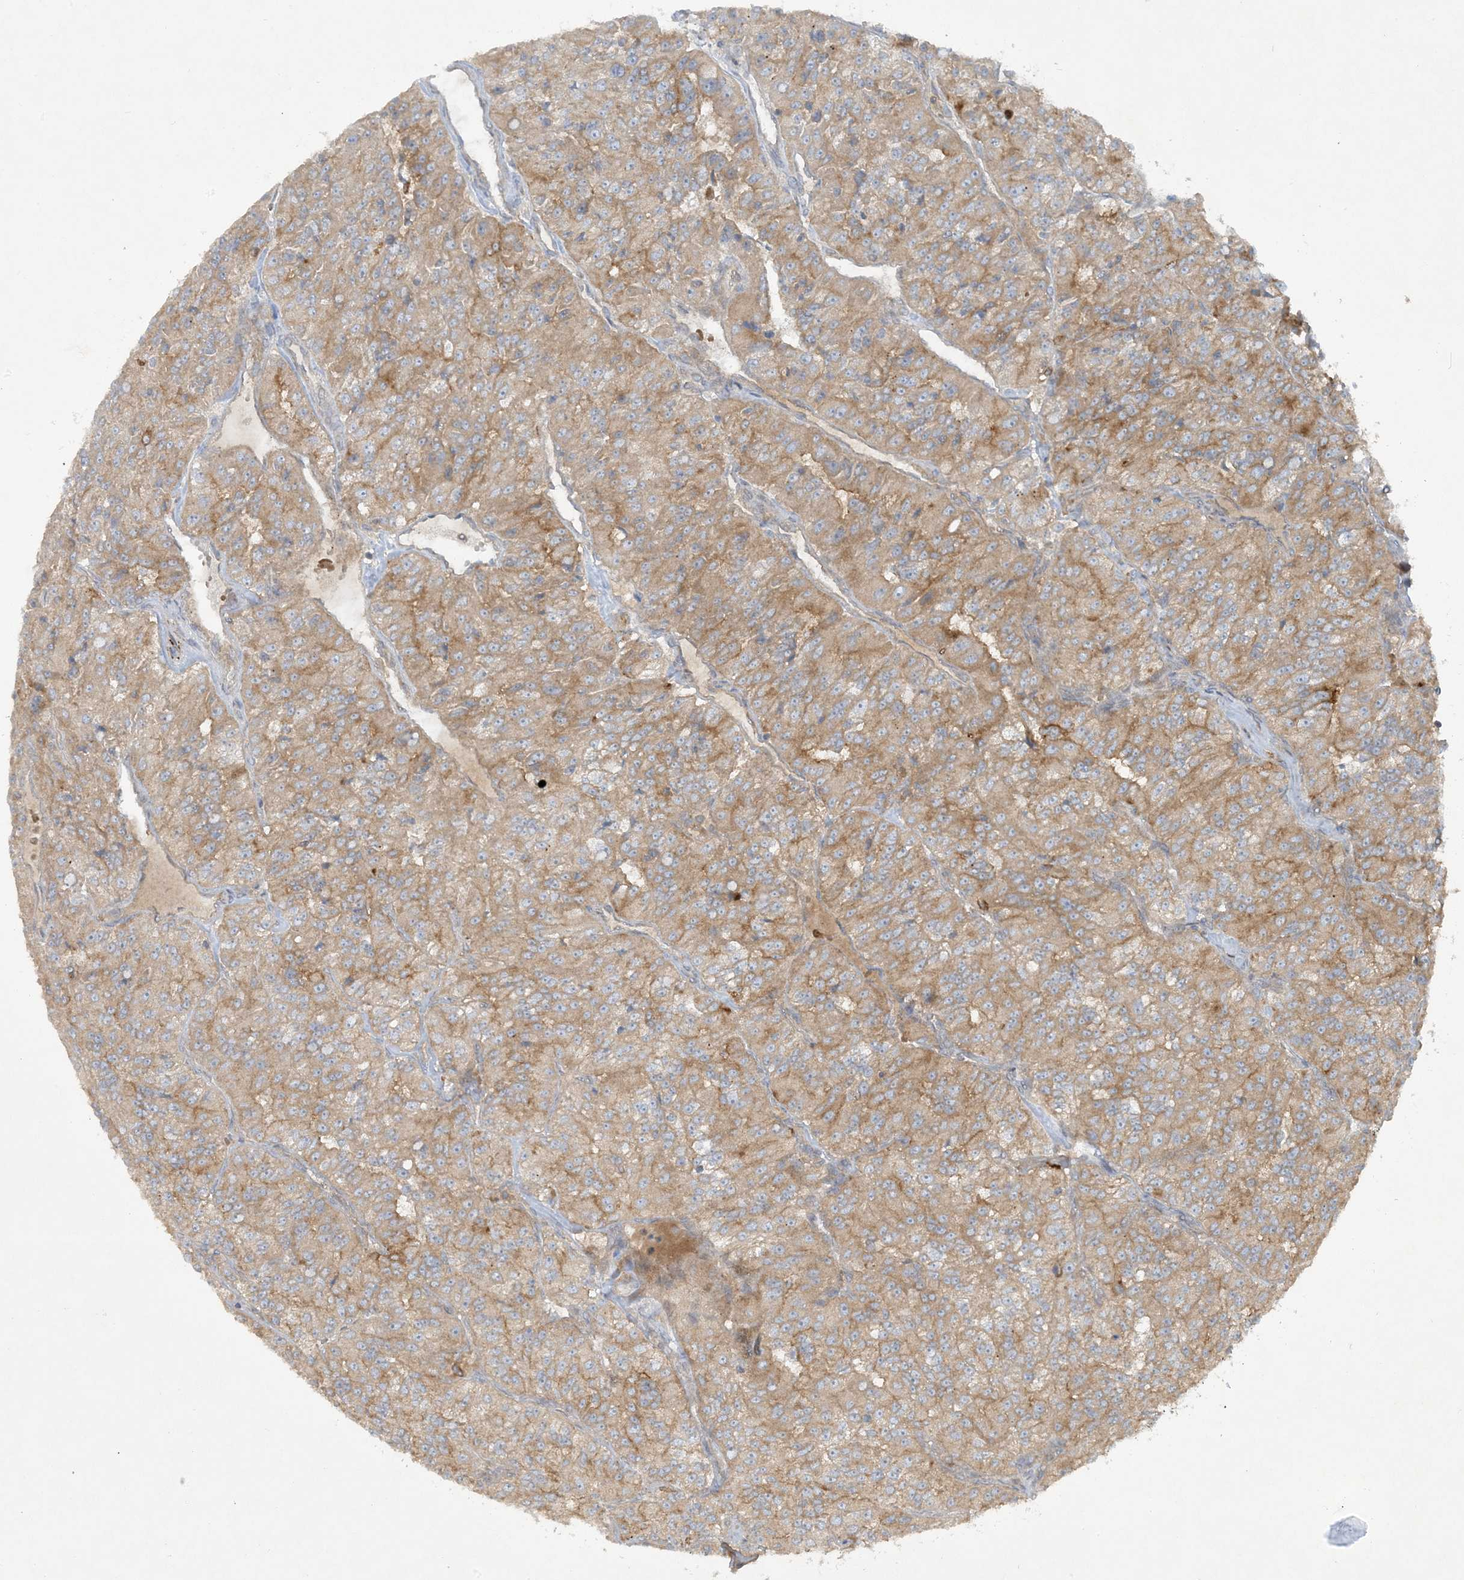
{"staining": {"intensity": "weak", "quantity": ">75%", "location": "cytoplasmic/membranous"}, "tissue": "renal cancer", "cell_type": "Tumor cells", "image_type": "cancer", "snomed": [{"axis": "morphology", "description": "Adenocarcinoma, NOS"}, {"axis": "topography", "description": "Kidney"}], "caption": "The image exhibits immunohistochemical staining of renal adenocarcinoma. There is weak cytoplasmic/membranous expression is identified in about >75% of tumor cells.", "gene": "STAM2", "patient": {"sex": "female", "age": 63}}